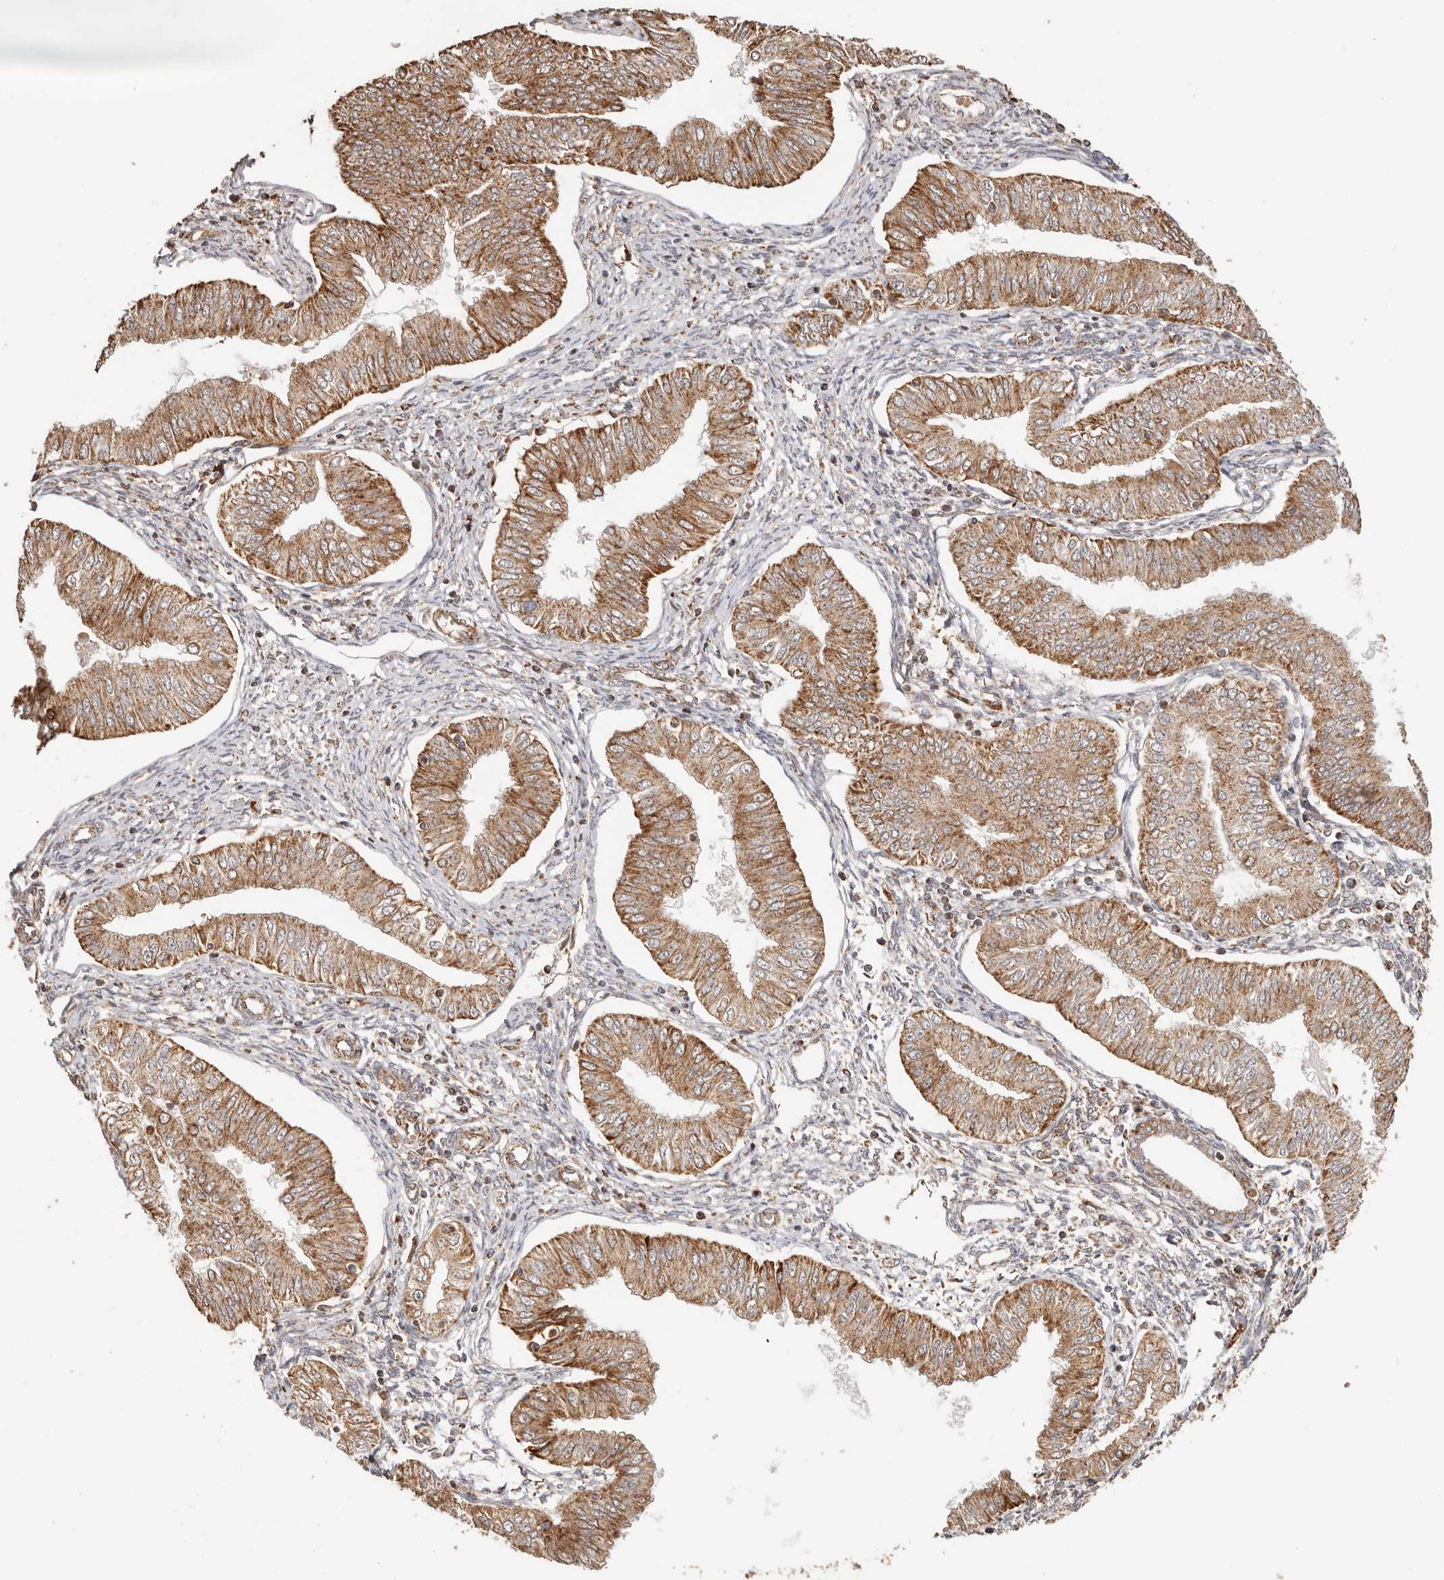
{"staining": {"intensity": "moderate", "quantity": ">75%", "location": "cytoplasmic/membranous"}, "tissue": "endometrial cancer", "cell_type": "Tumor cells", "image_type": "cancer", "snomed": [{"axis": "morphology", "description": "Normal tissue, NOS"}, {"axis": "morphology", "description": "Adenocarcinoma, NOS"}, {"axis": "topography", "description": "Endometrium"}], "caption": "Immunohistochemical staining of human endometrial cancer shows moderate cytoplasmic/membranous protein positivity in approximately >75% of tumor cells. (DAB IHC with brightfield microscopy, high magnification).", "gene": "NDUFB11", "patient": {"sex": "female", "age": 53}}